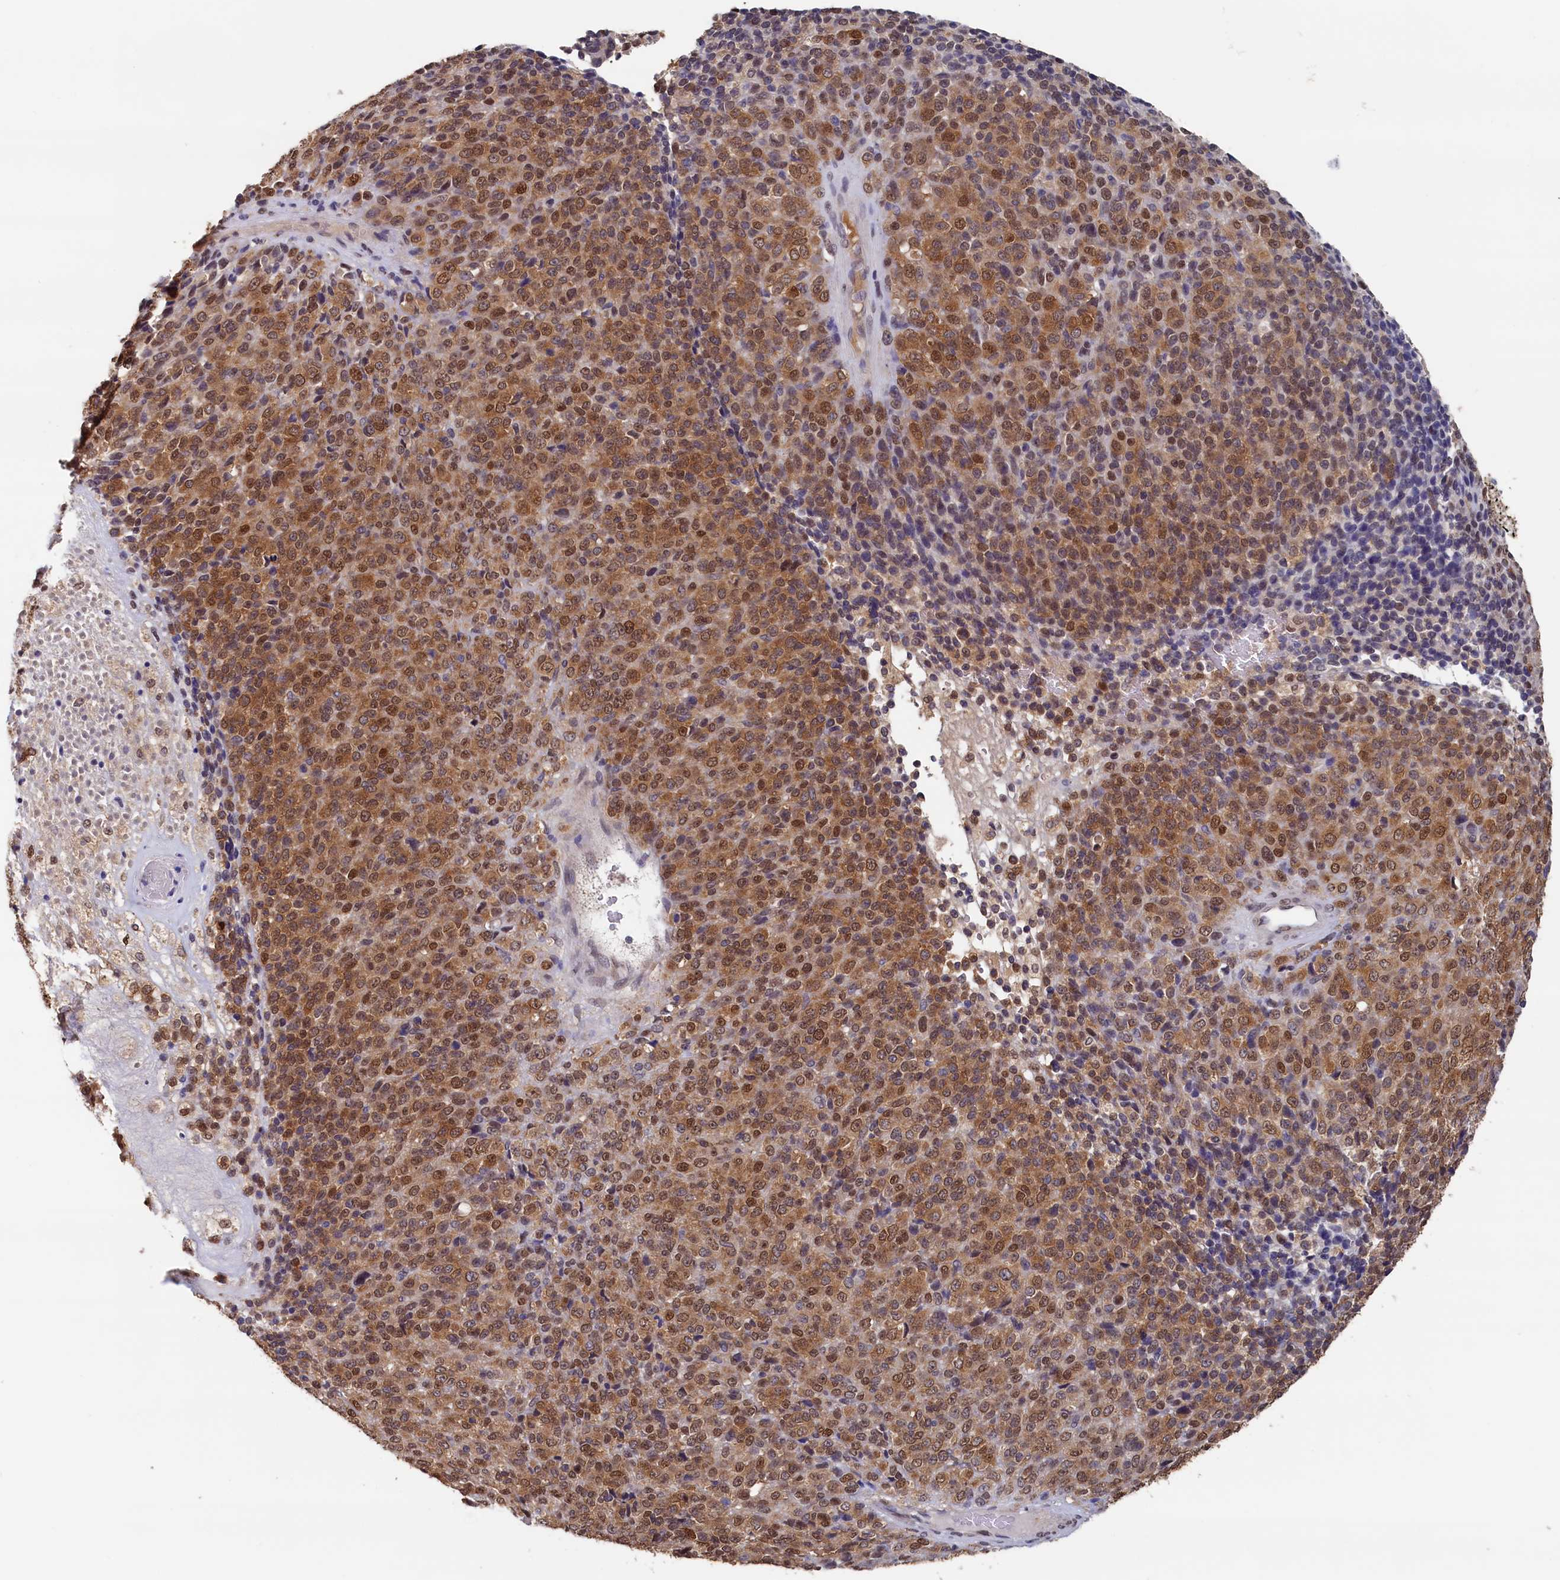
{"staining": {"intensity": "moderate", "quantity": ">75%", "location": "cytoplasmic/membranous,nuclear"}, "tissue": "melanoma", "cell_type": "Tumor cells", "image_type": "cancer", "snomed": [{"axis": "morphology", "description": "Malignant melanoma, Metastatic site"}, {"axis": "topography", "description": "Brain"}], "caption": "Approximately >75% of tumor cells in melanoma exhibit moderate cytoplasmic/membranous and nuclear protein staining as visualized by brown immunohistochemical staining.", "gene": "AHCY", "patient": {"sex": "female", "age": 56}}